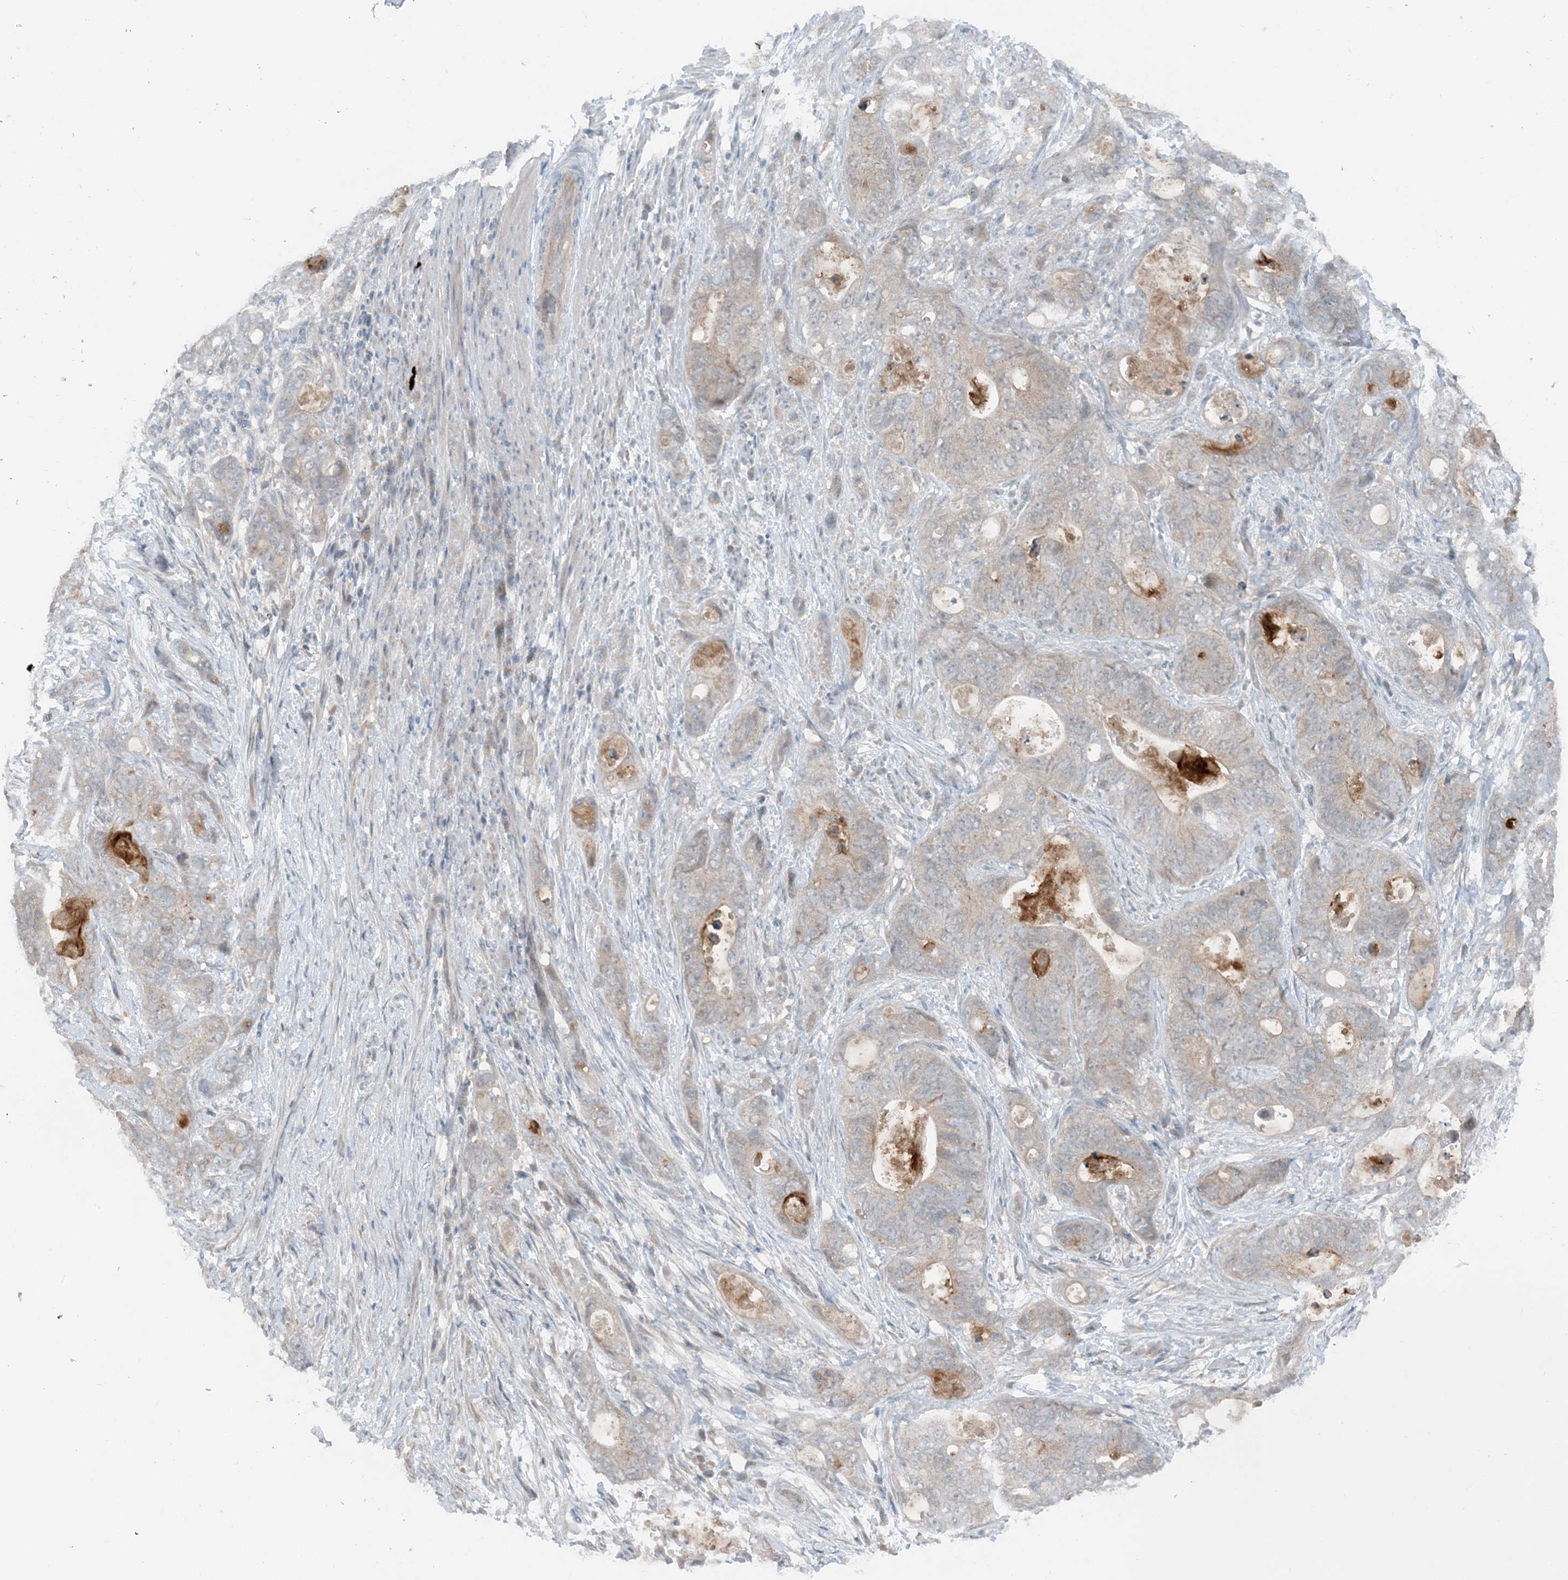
{"staining": {"intensity": "weak", "quantity": "<25%", "location": "cytoplasmic/membranous"}, "tissue": "stomach cancer", "cell_type": "Tumor cells", "image_type": "cancer", "snomed": [{"axis": "morphology", "description": "Adenocarcinoma, NOS"}, {"axis": "topography", "description": "Stomach"}], "caption": "The IHC histopathology image has no significant expression in tumor cells of stomach cancer tissue. The staining is performed using DAB (3,3'-diaminobenzidine) brown chromogen with nuclei counter-stained in using hematoxylin.", "gene": "MITD1", "patient": {"sex": "female", "age": 89}}